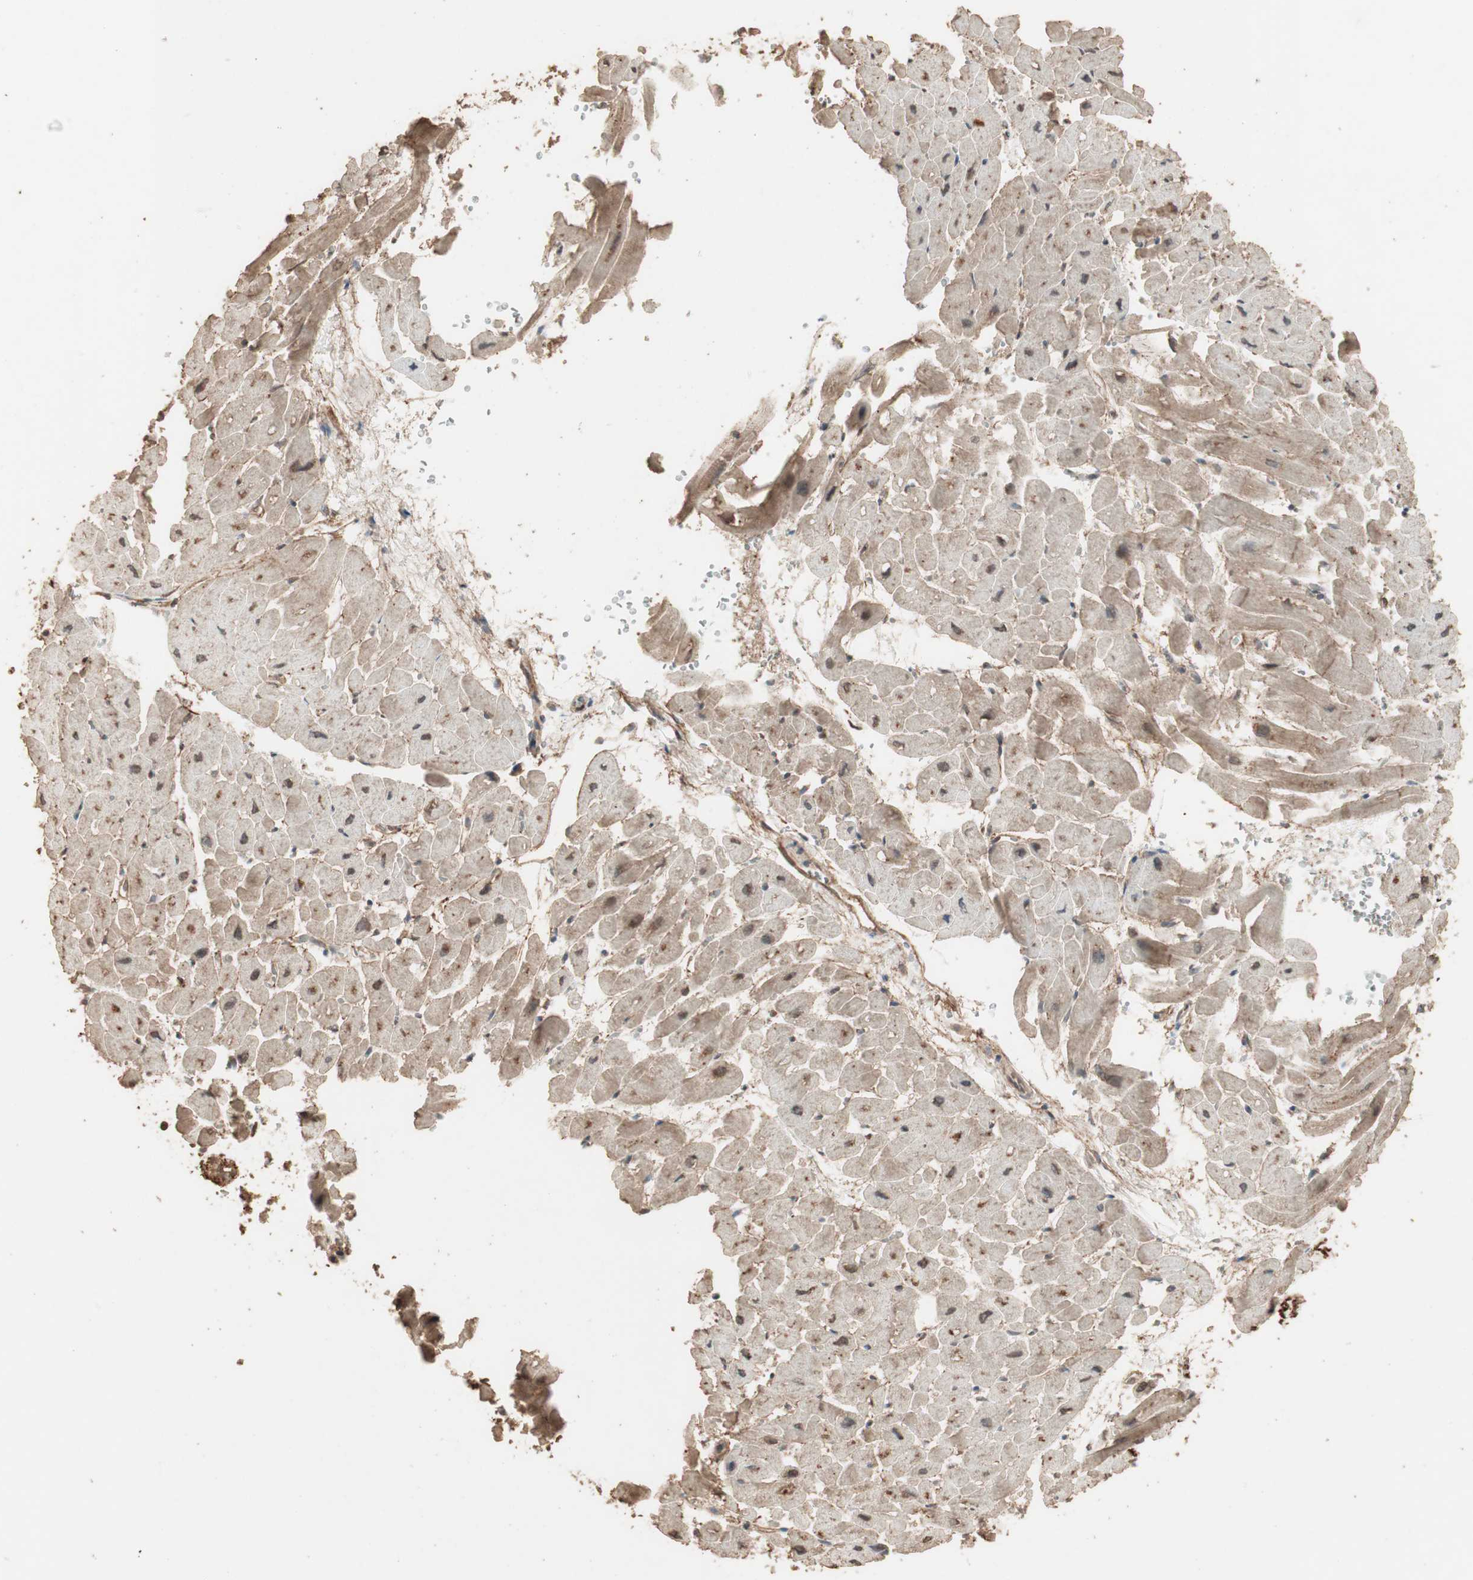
{"staining": {"intensity": "moderate", "quantity": ">75%", "location": "cytoplasmic/membranous,nuclear"}, "tissue": "heart muscle", "cell_type": "Cardiomyocytes", "image_type": "normal", "snomed": [{"axis": "morphology", "description": "Normal tissue, NOS"}, {"axis": "topography", "description": "Heart"}], "caption": "Immunohistochemical staining of unremarkable heart muscle displays medium levels of moderate cytoplasmic/membranous,nuclear staining in about >75% of cardiomyocytes. Using DAB (brown) and hematoxylin (blue) stains, captured at high magnification using brightfield microscopy.", "gene": "USP20", "patient": {"sex": "male", "age": 45}}